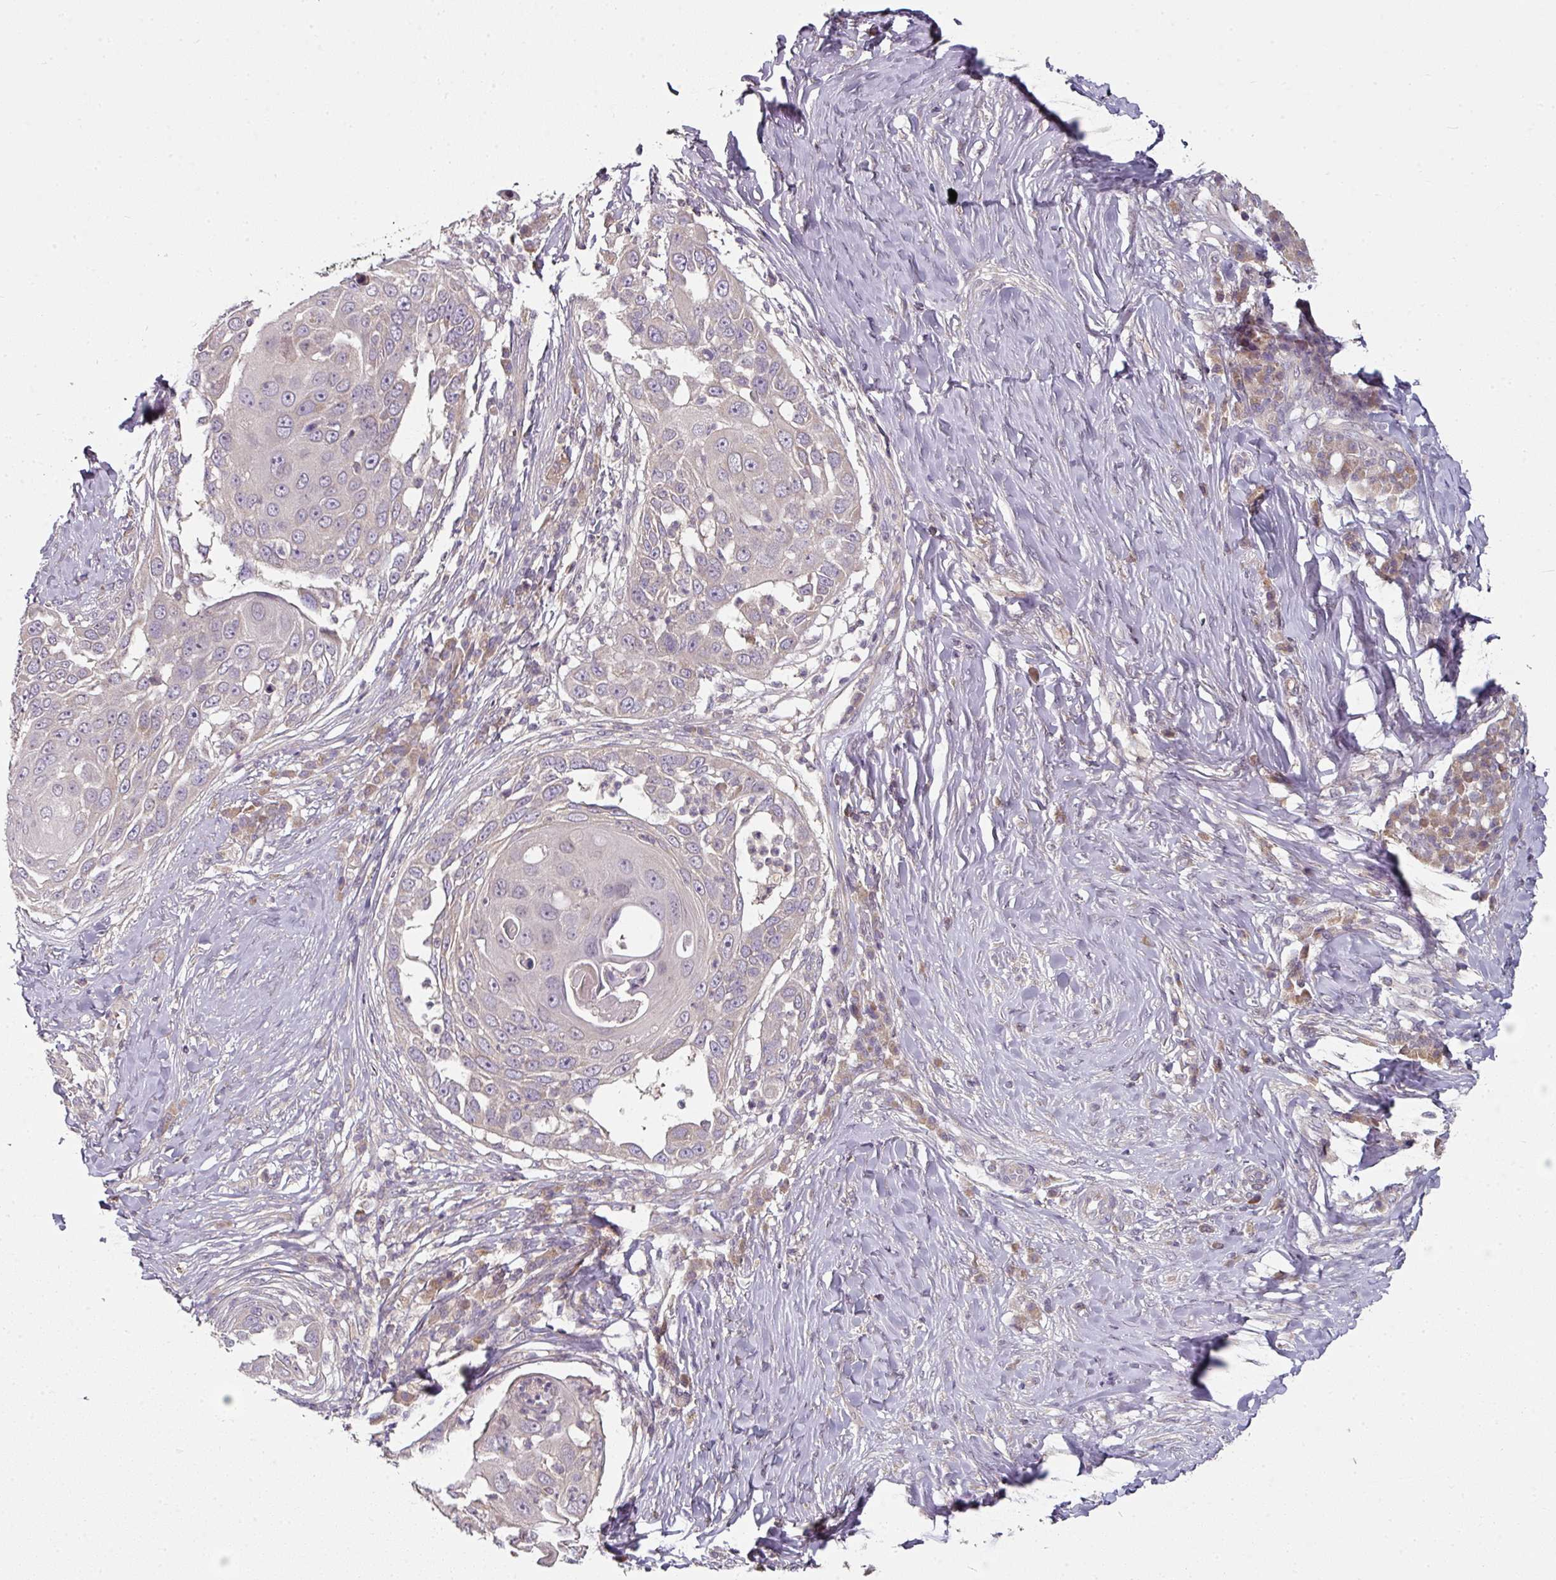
{"staining": {"intensity": "weak", "quantity": "<25%", "location": "cytoplasmic/membranous"}, "tissue": "skin cancer", "cell_type": "Tumor cells", "image_type": "cancer", "snomed": [{"axis": "morphology", "description": "Squamous cell carcinoma, NOS"}, {"axis": "topography", "description": "Skin"}], "caption": "There is no significant positivity in tumor cells of skin cancer (squamous cell carcinoma).", "gene": "MAP2K2", "patient": {"sex": "female", "age": 44}}